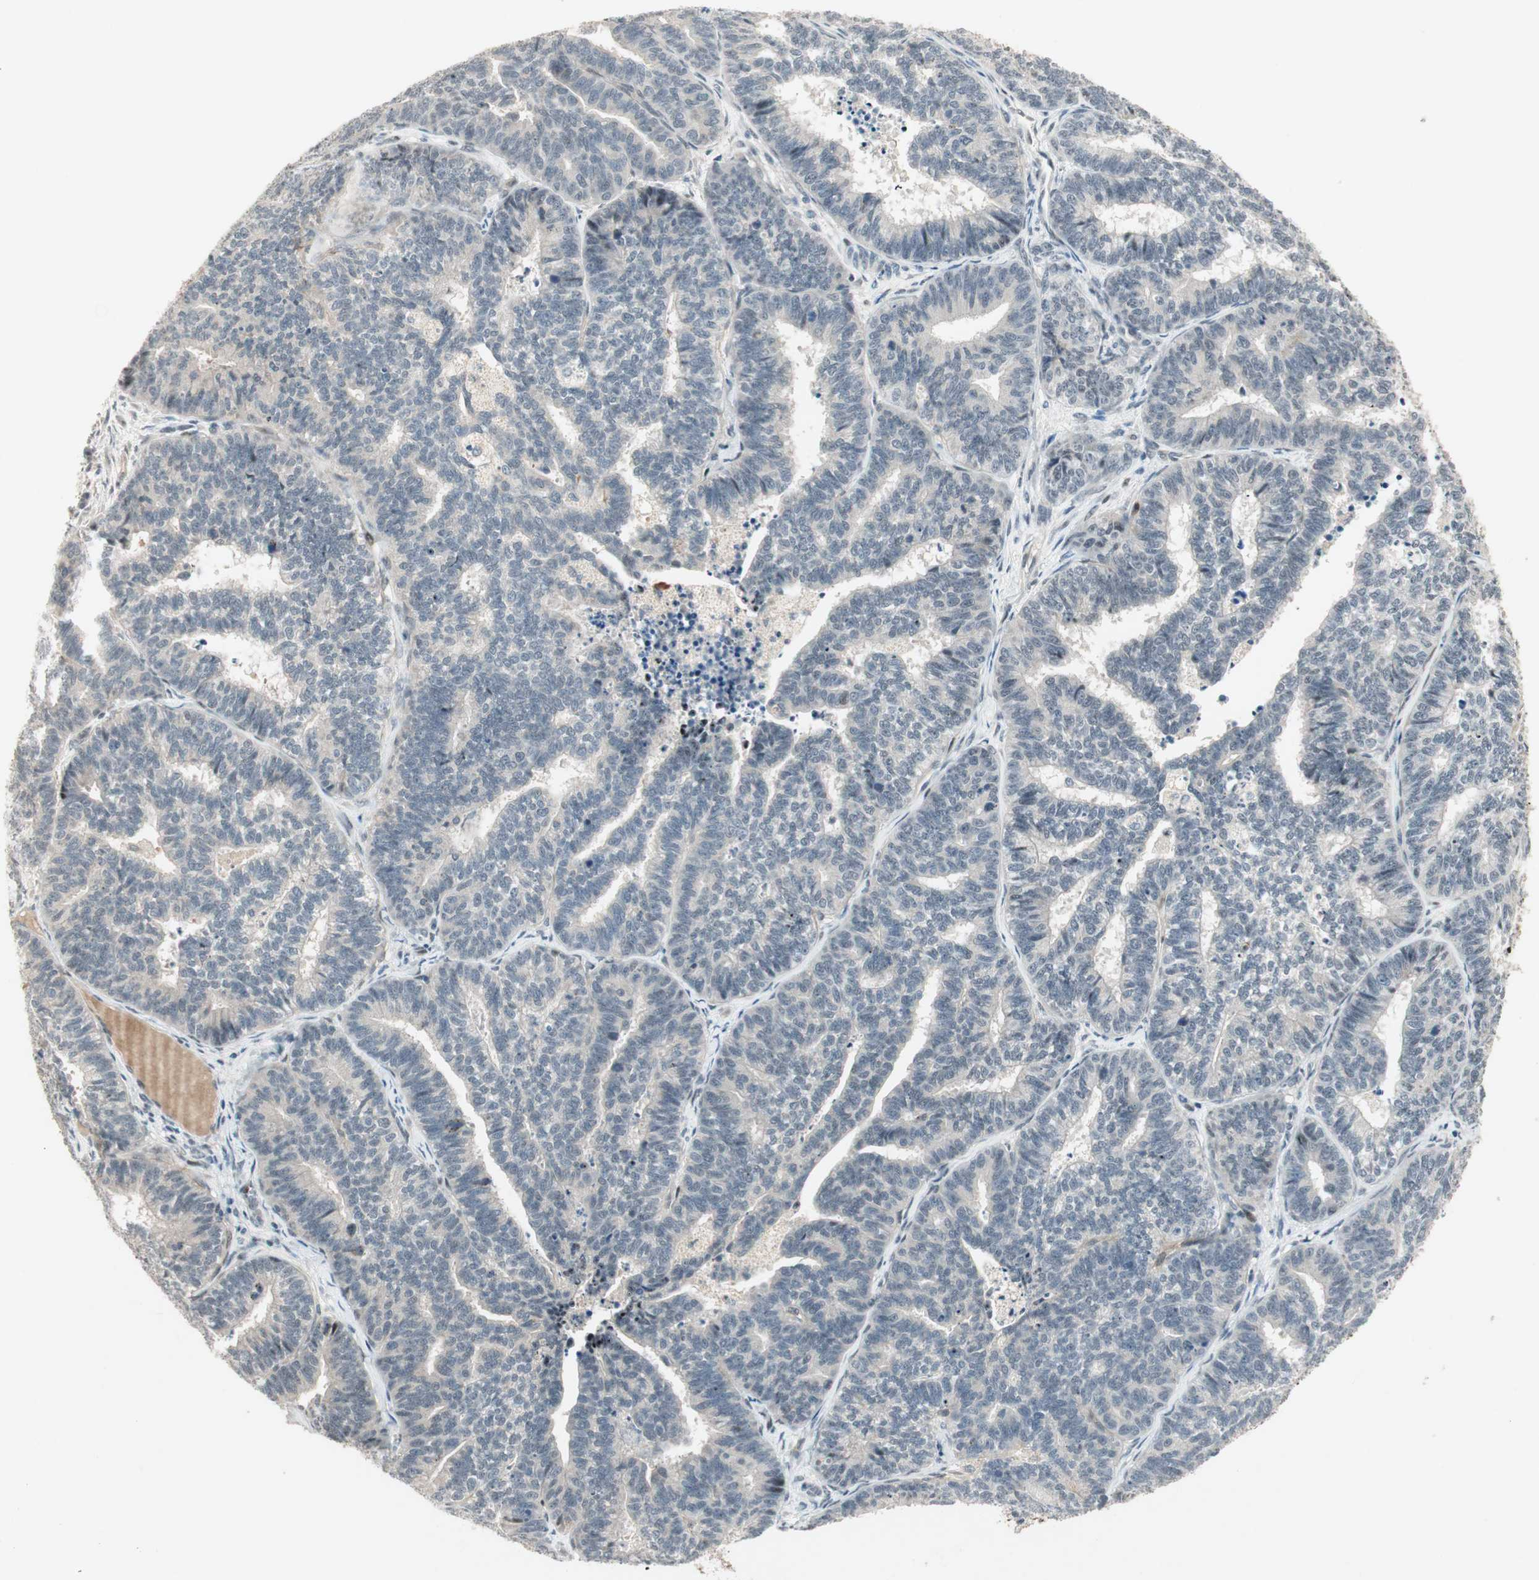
{"staining": {"intensity": "negative", "quantity": "none", "location": "none"}, "tissue": "endometrial cancer", "cell_type": "Tumor cells", "image_type": "cancer", "snomed": [{"axis": "morphology", "description": "Adenocarcinoma, NOS"}, {"axis": "topography", "description": "Endometrium"}], "caption": "Protein analysis of endometrial cancer exhibits no significant expression in tumor cells.", "gene": "ACSL5", "patient": {"sex": "female", "age": 70}}